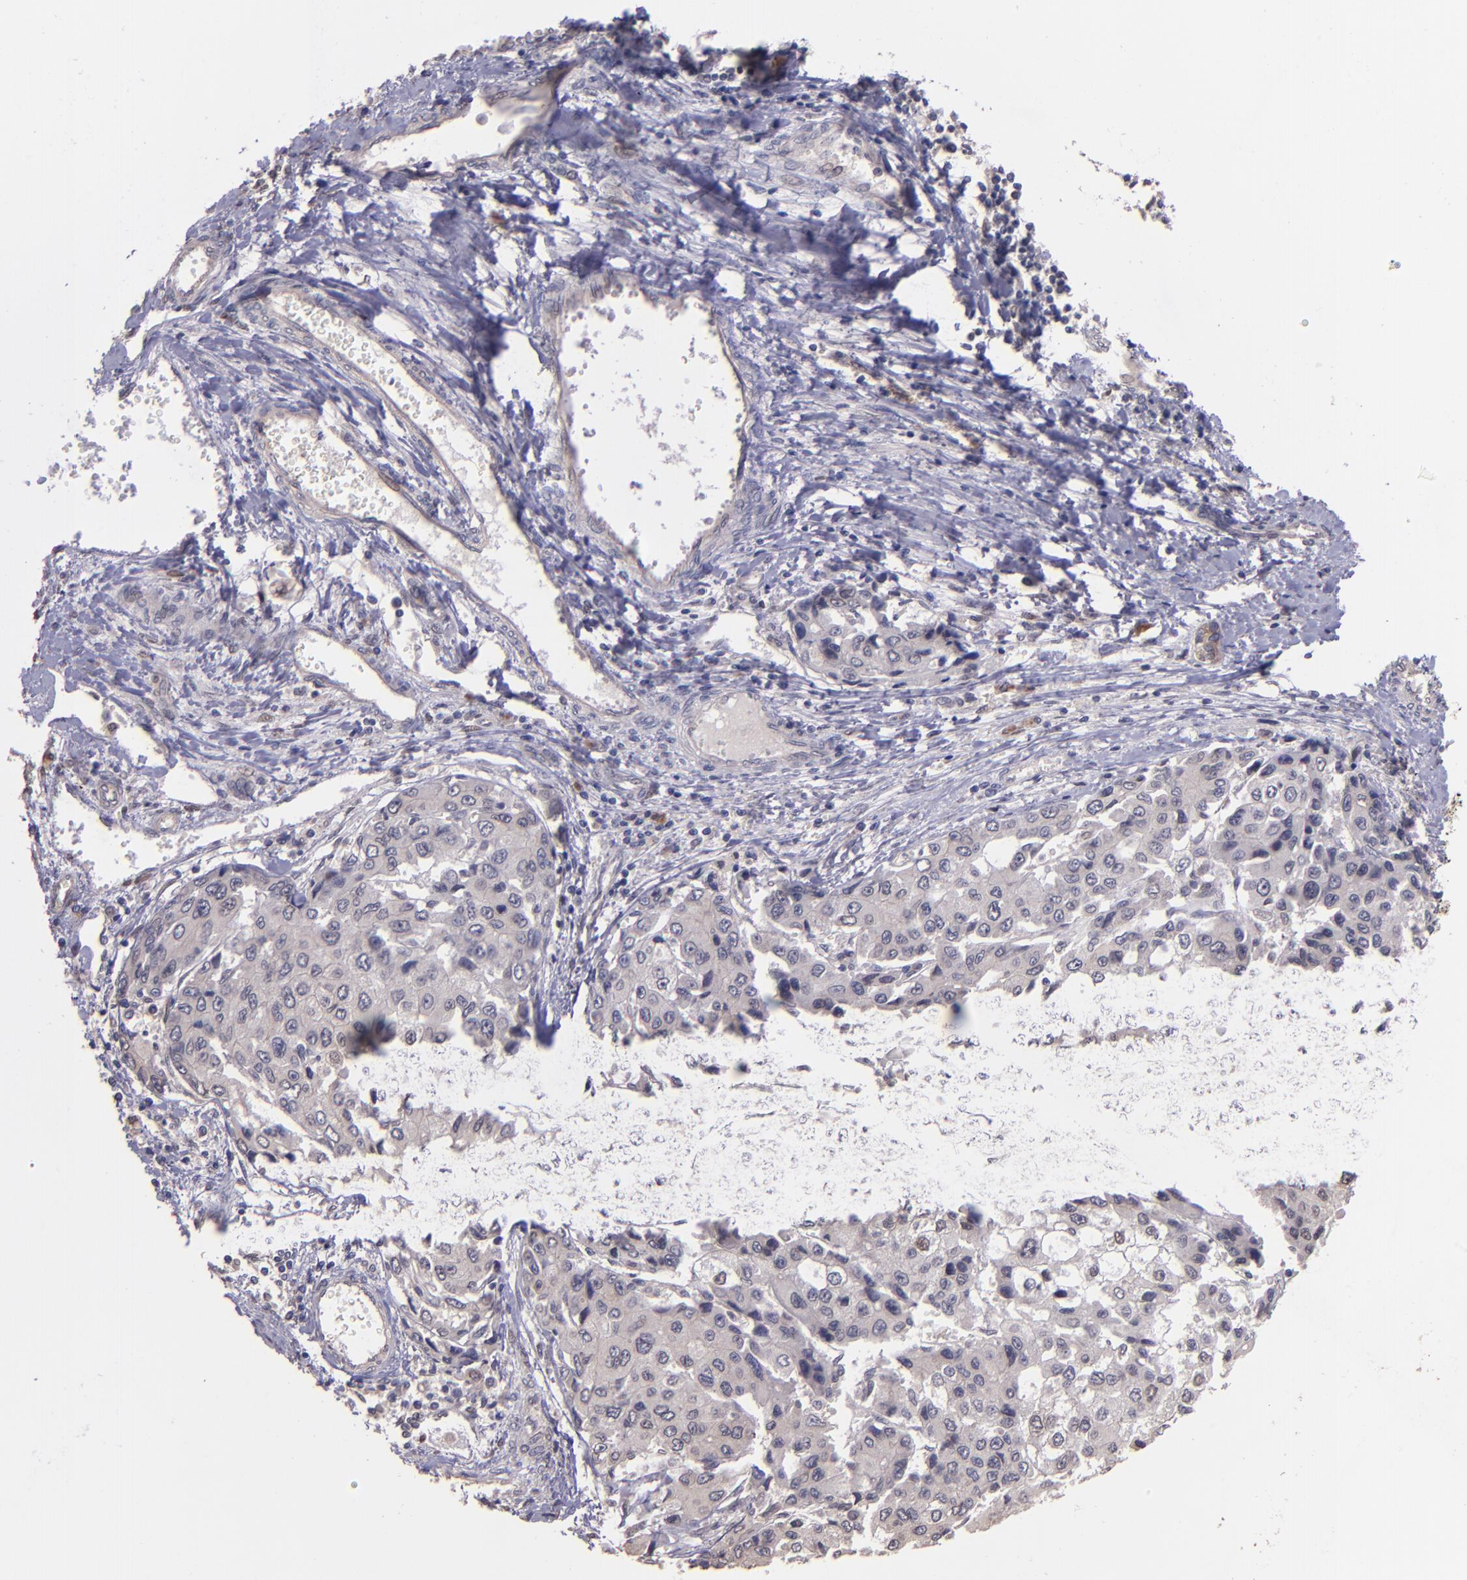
{"staining": {"intensity": "weak", "quantity": "25%-75%", "location": "cytoplasmic/membranous,nuclear"}, "tissue": "liver cancer", "cell_type": "Tumor cells", "image_type": "cancer", "snomed": [{"axis": "morphology", "description": "Carcinoma, Hepatocellular, NOS"}, {"axis": "topography", "description": "Liver"}], "caption": "IHC micrograph of human liver hepatocellular carcinoma stained for a protein (brown), which exhibits low levels of weak cytoplasmic/membranous and nuclear staining in approximately 25%-75% of tumor cells.", "gene": "NUP62CL", "patient": {"sex": "female", "age": 66}}